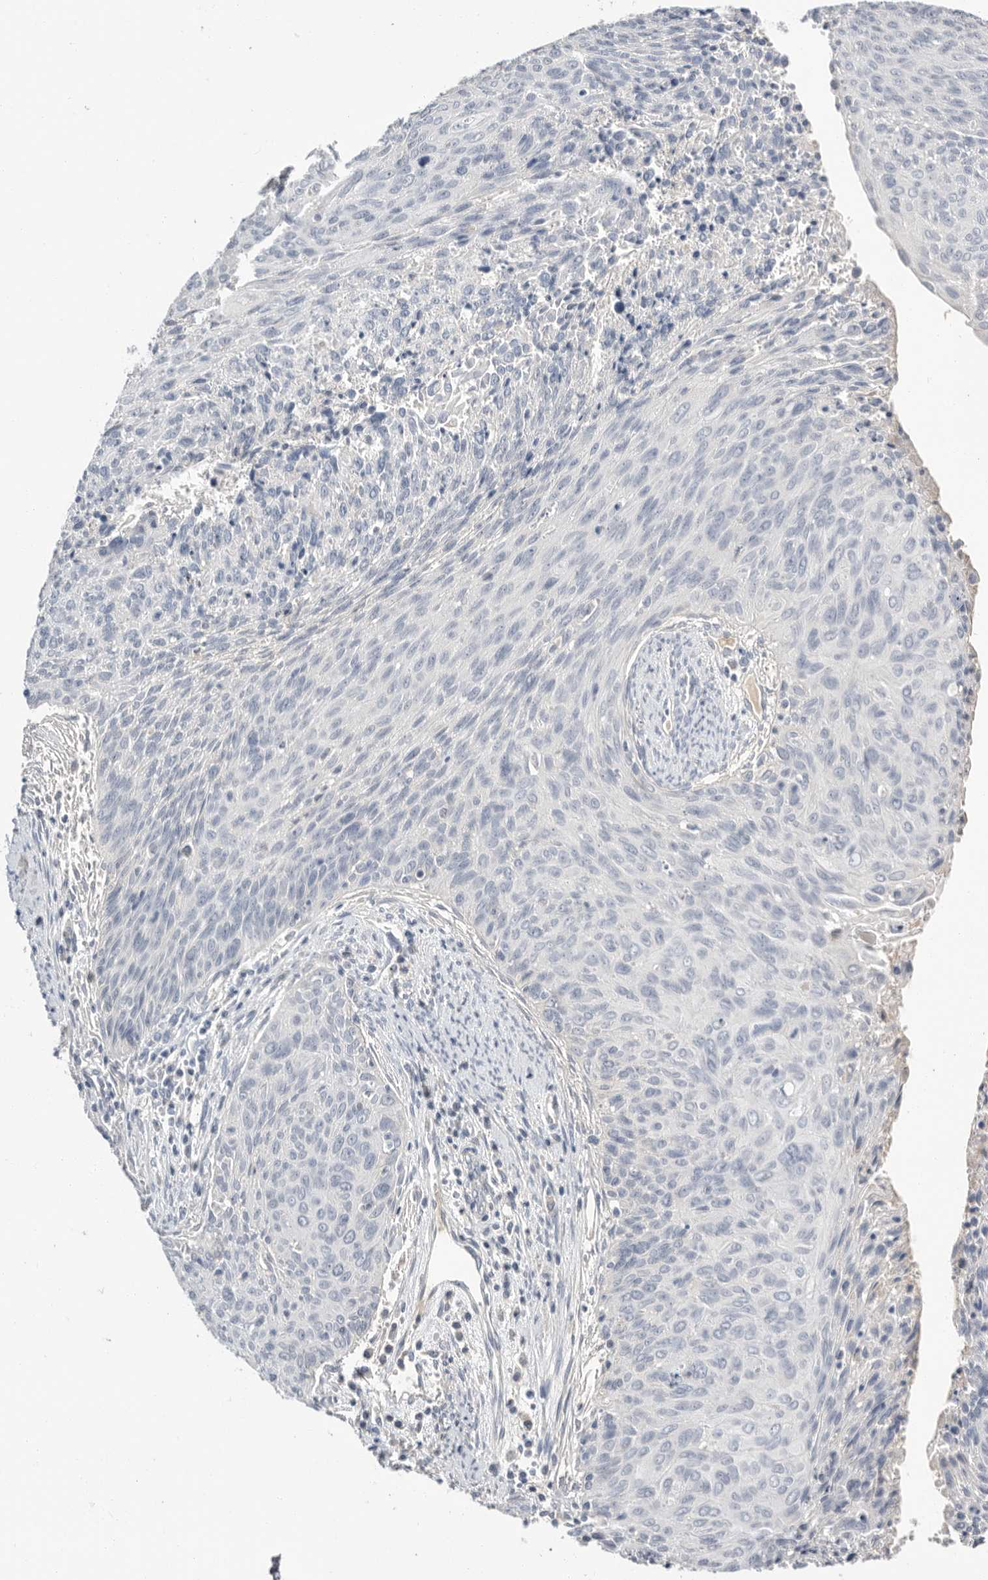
{"staining": {"intensity": "negative", "quantity": "none", "location": "none"}, "tissue": "cervical cancer", "cell_type": "Tumor cells", "image_type": "cancer", "snomed": [{"axis": "morphology", "description": "Squamous cell carcinoma, NOS"}, {"axis": "topography", "description": "Cervix"}], "caption": "Tumor cells show no significant protein expression in cervical cancer.", "gene": "APOA2", "patient": {"sex": "female", "age": 55}}